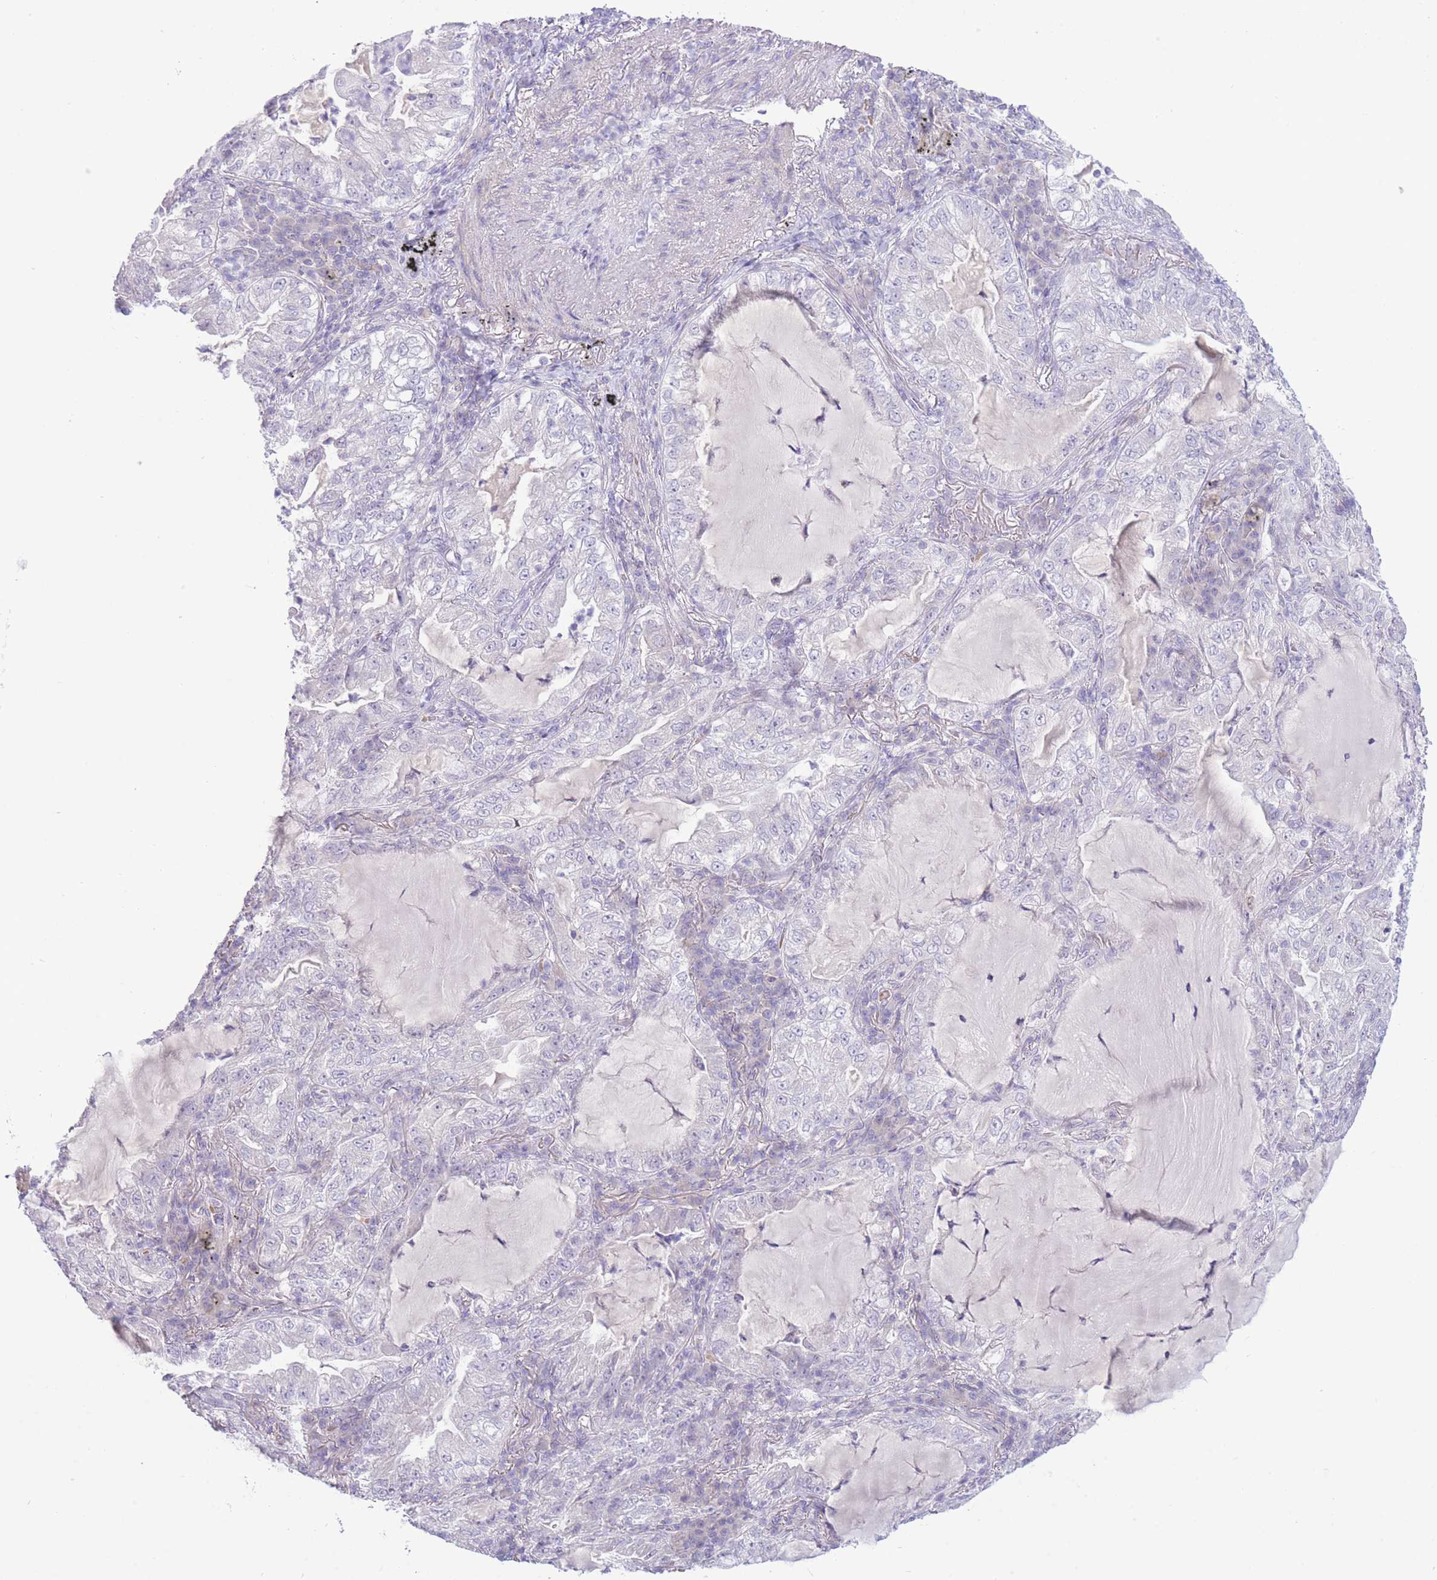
{"staining": {"intensity": "negative", "quantity": "none", "location": "none"}, "tissue": "lung cancer", "cell_type": "Tumor cells", "image_type": "cancer", "snomed": [{"axis": "morphology", "description": "Adenocarcinoma, NOS"}, {"axis": "topography", "description": "Lung"}], "caption": "An immunohistochemistry (IHC) photomicrograph of lung cancer is shown. There is no staining in tumor cells of lung cancer.", "gene": "FBXO46", "patient": {"sex": "female", "age": 73}}